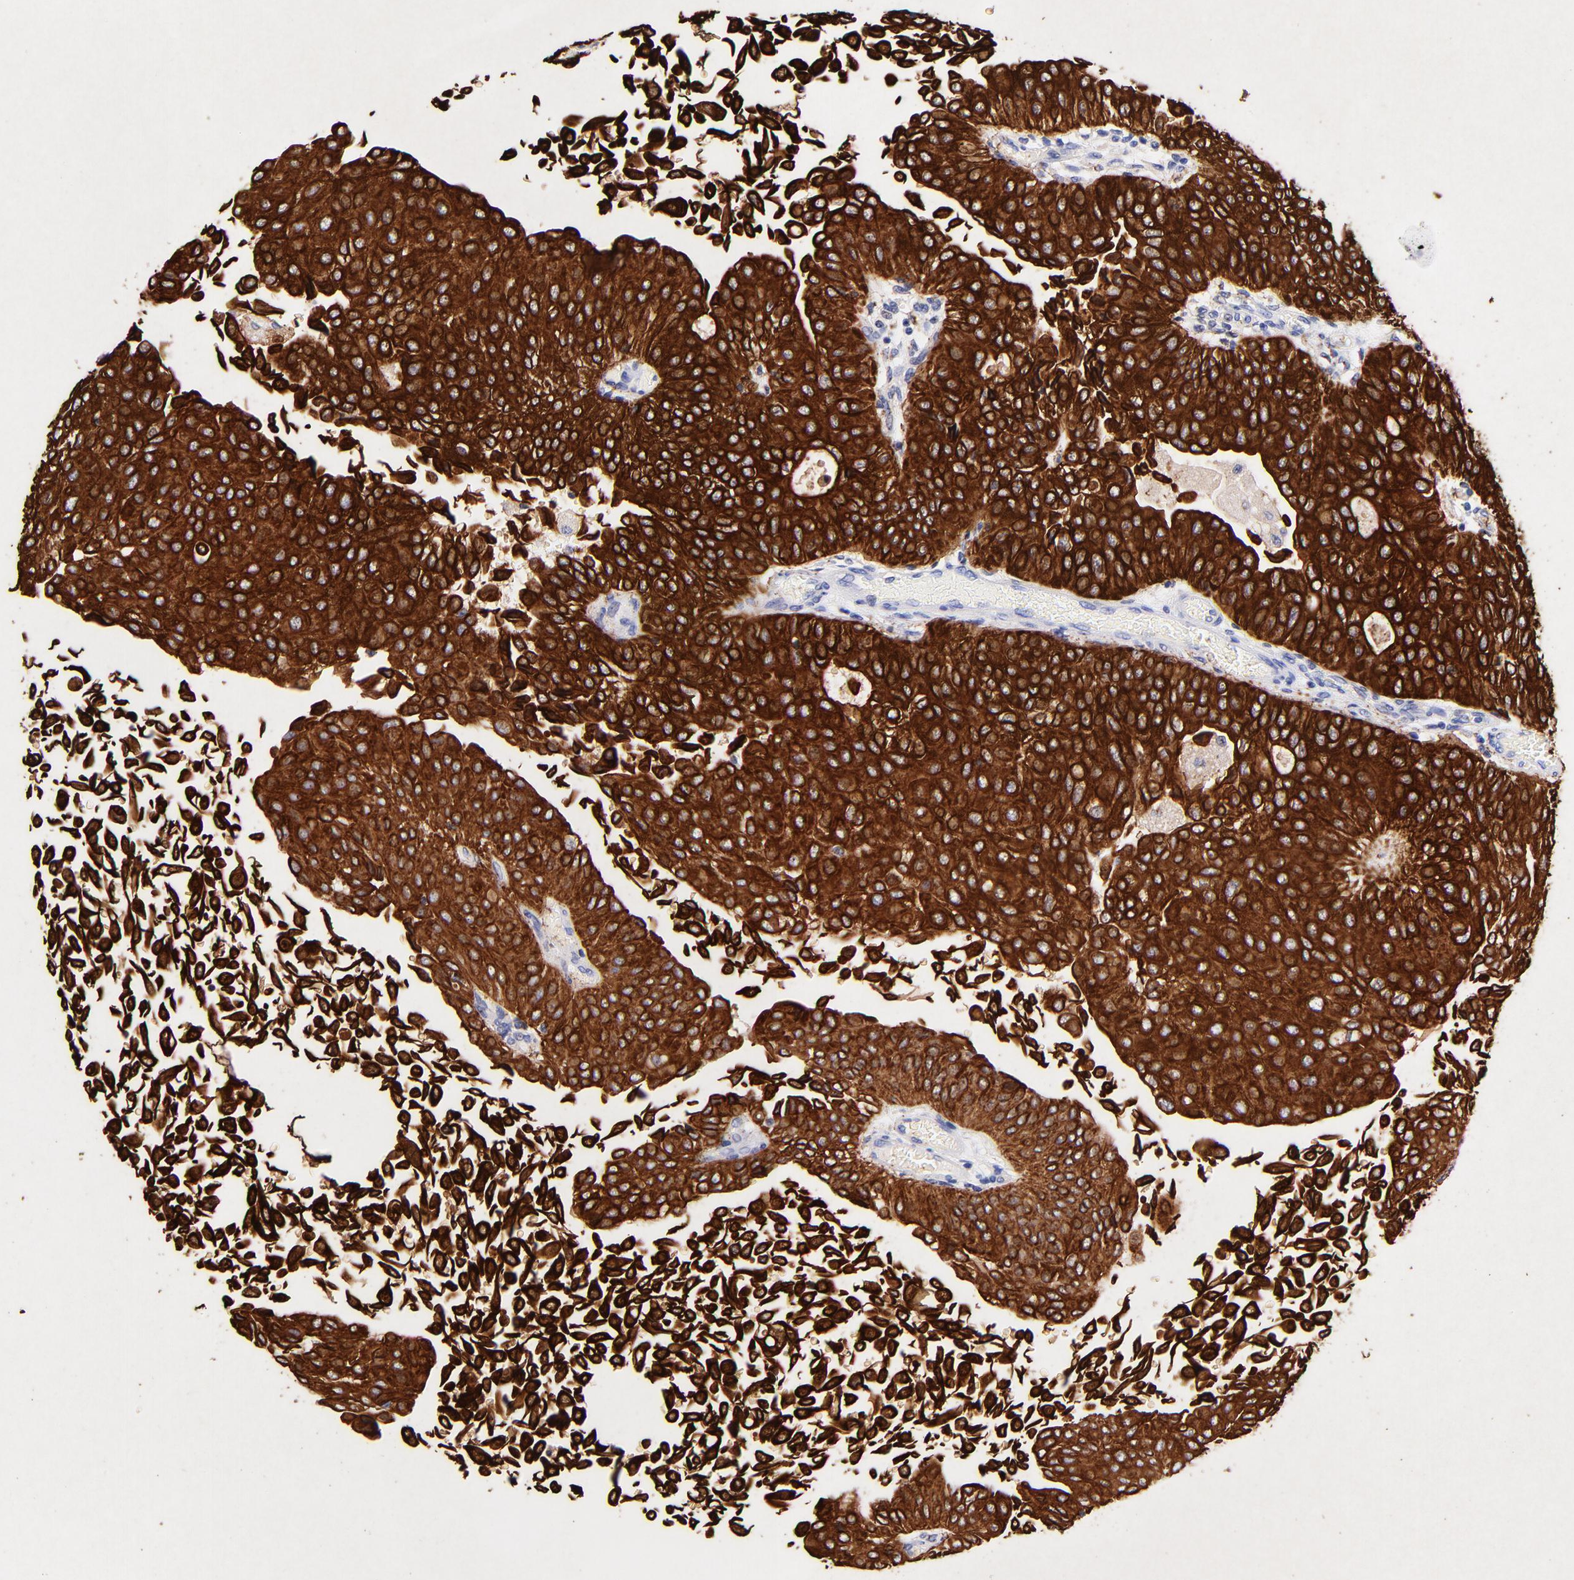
{"staining": {"intensity": "strong", "quantity": ">75%", "location": "cytoplasmic/membranous"}, "tissue": "urothelial cancer", "cell_type": "Tumor cells", "image_type": "cancer", "snomed": [{"axis": "morphology", "description": "Urothelial carcinoma, Low grade"}, {"axis": "topography", "description": "Urinary bladder"}], "caption": "Human urothelial cancer stained with a brown dye shows strong cytoplasmic/membranous positive staining in about >75% of tumor cells.", "gene": "KRT19", "patient": {"sex": "male", "age": 64}}